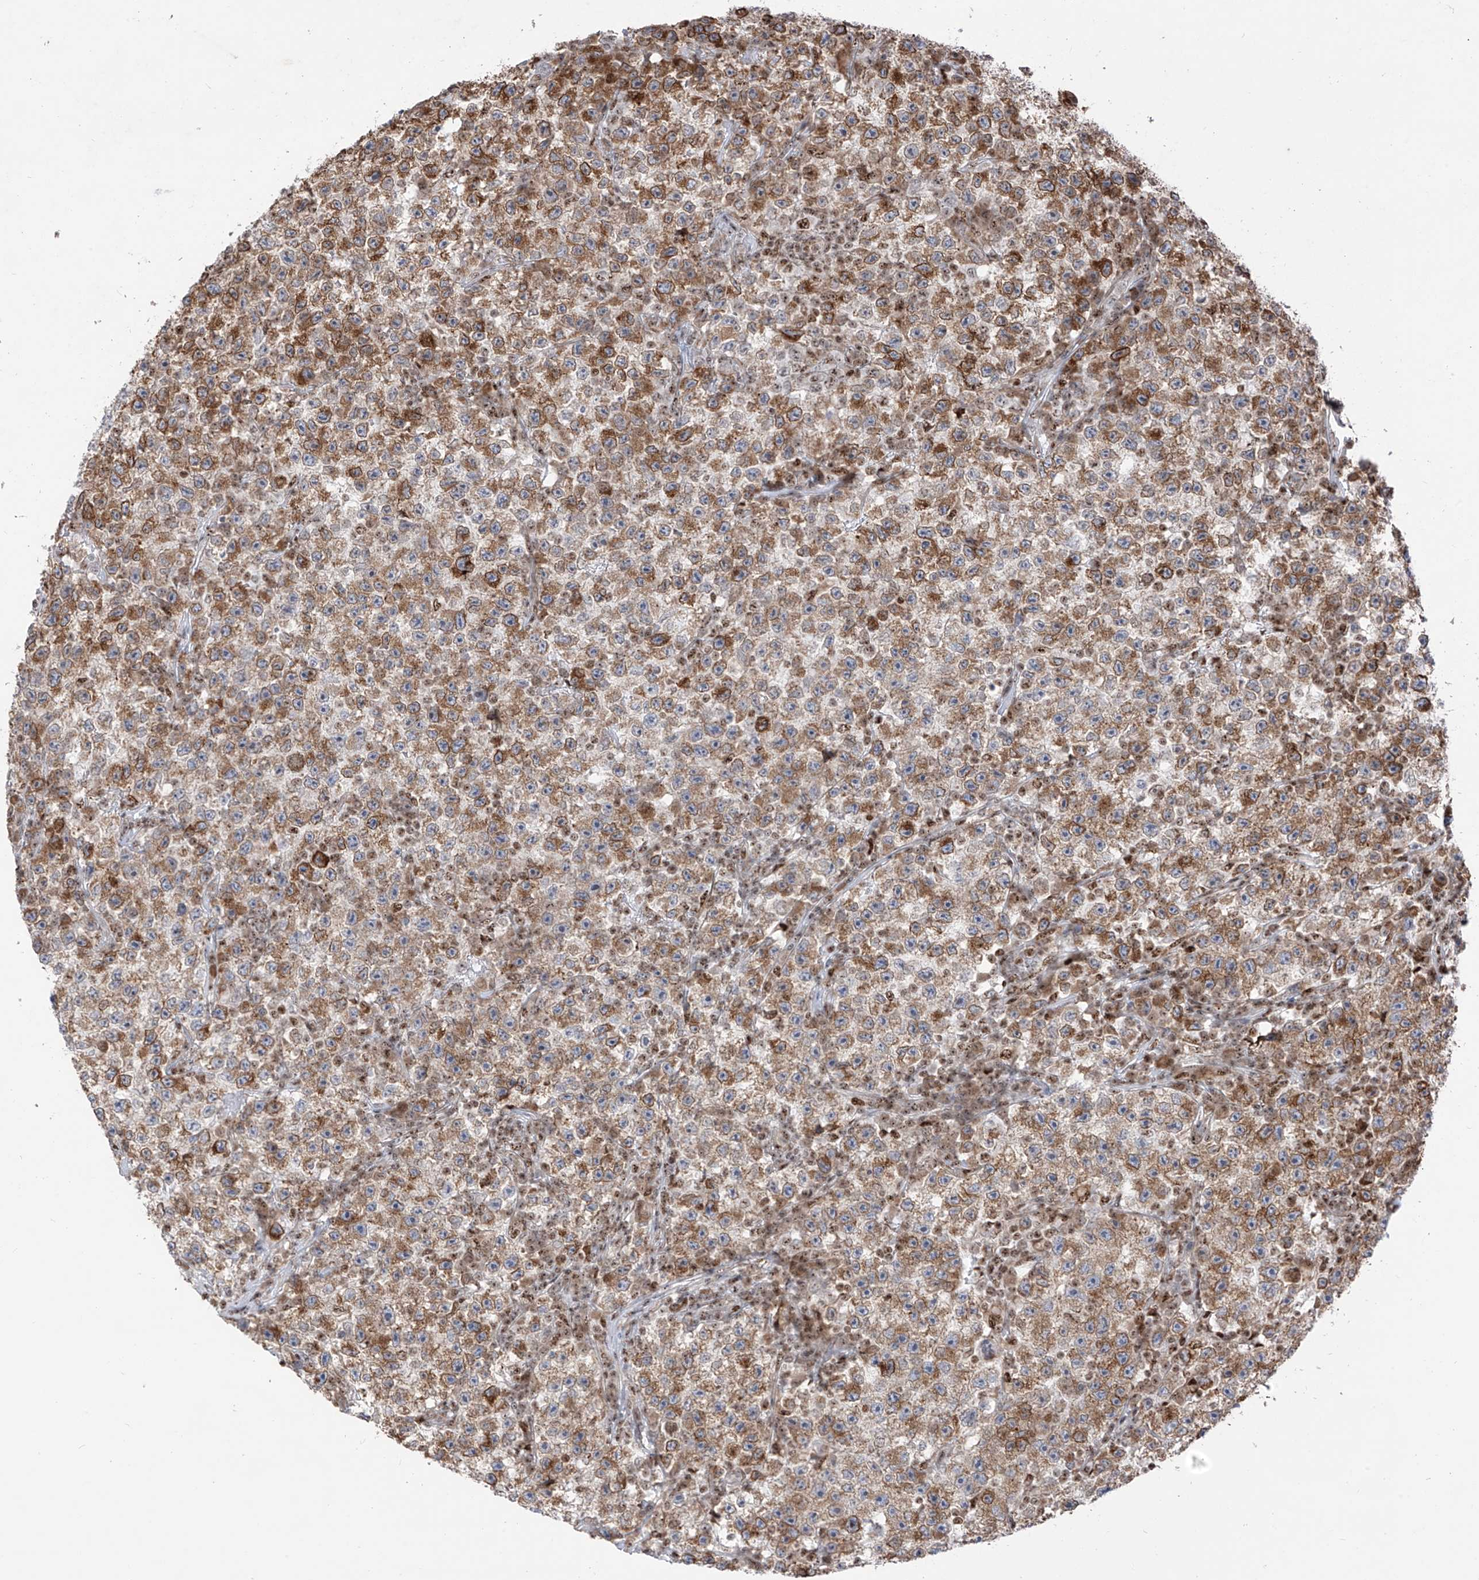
{"staining": {"intensity": "moderate", "quantity": ">75%", "location": "cytoplasmic/membranous"}, "tissue": "testis cancer", "cell_type": "Tumor cells", "image_type": "cancer", "snomed": [{"axis": "morphology", "description": "Seminoma, NOS"}, {"axis": "topography", "description": "Testis"}], "caption": "An immunohistochemistry photomicrograph of tumor tissue is shown. Protein staining in brown shows moderate cytoplasmic/membranous positivity in testis seminoma within tumor cells.", "gene": "ZBTB8A", "patient": {"sex": "male", "age": 22}}